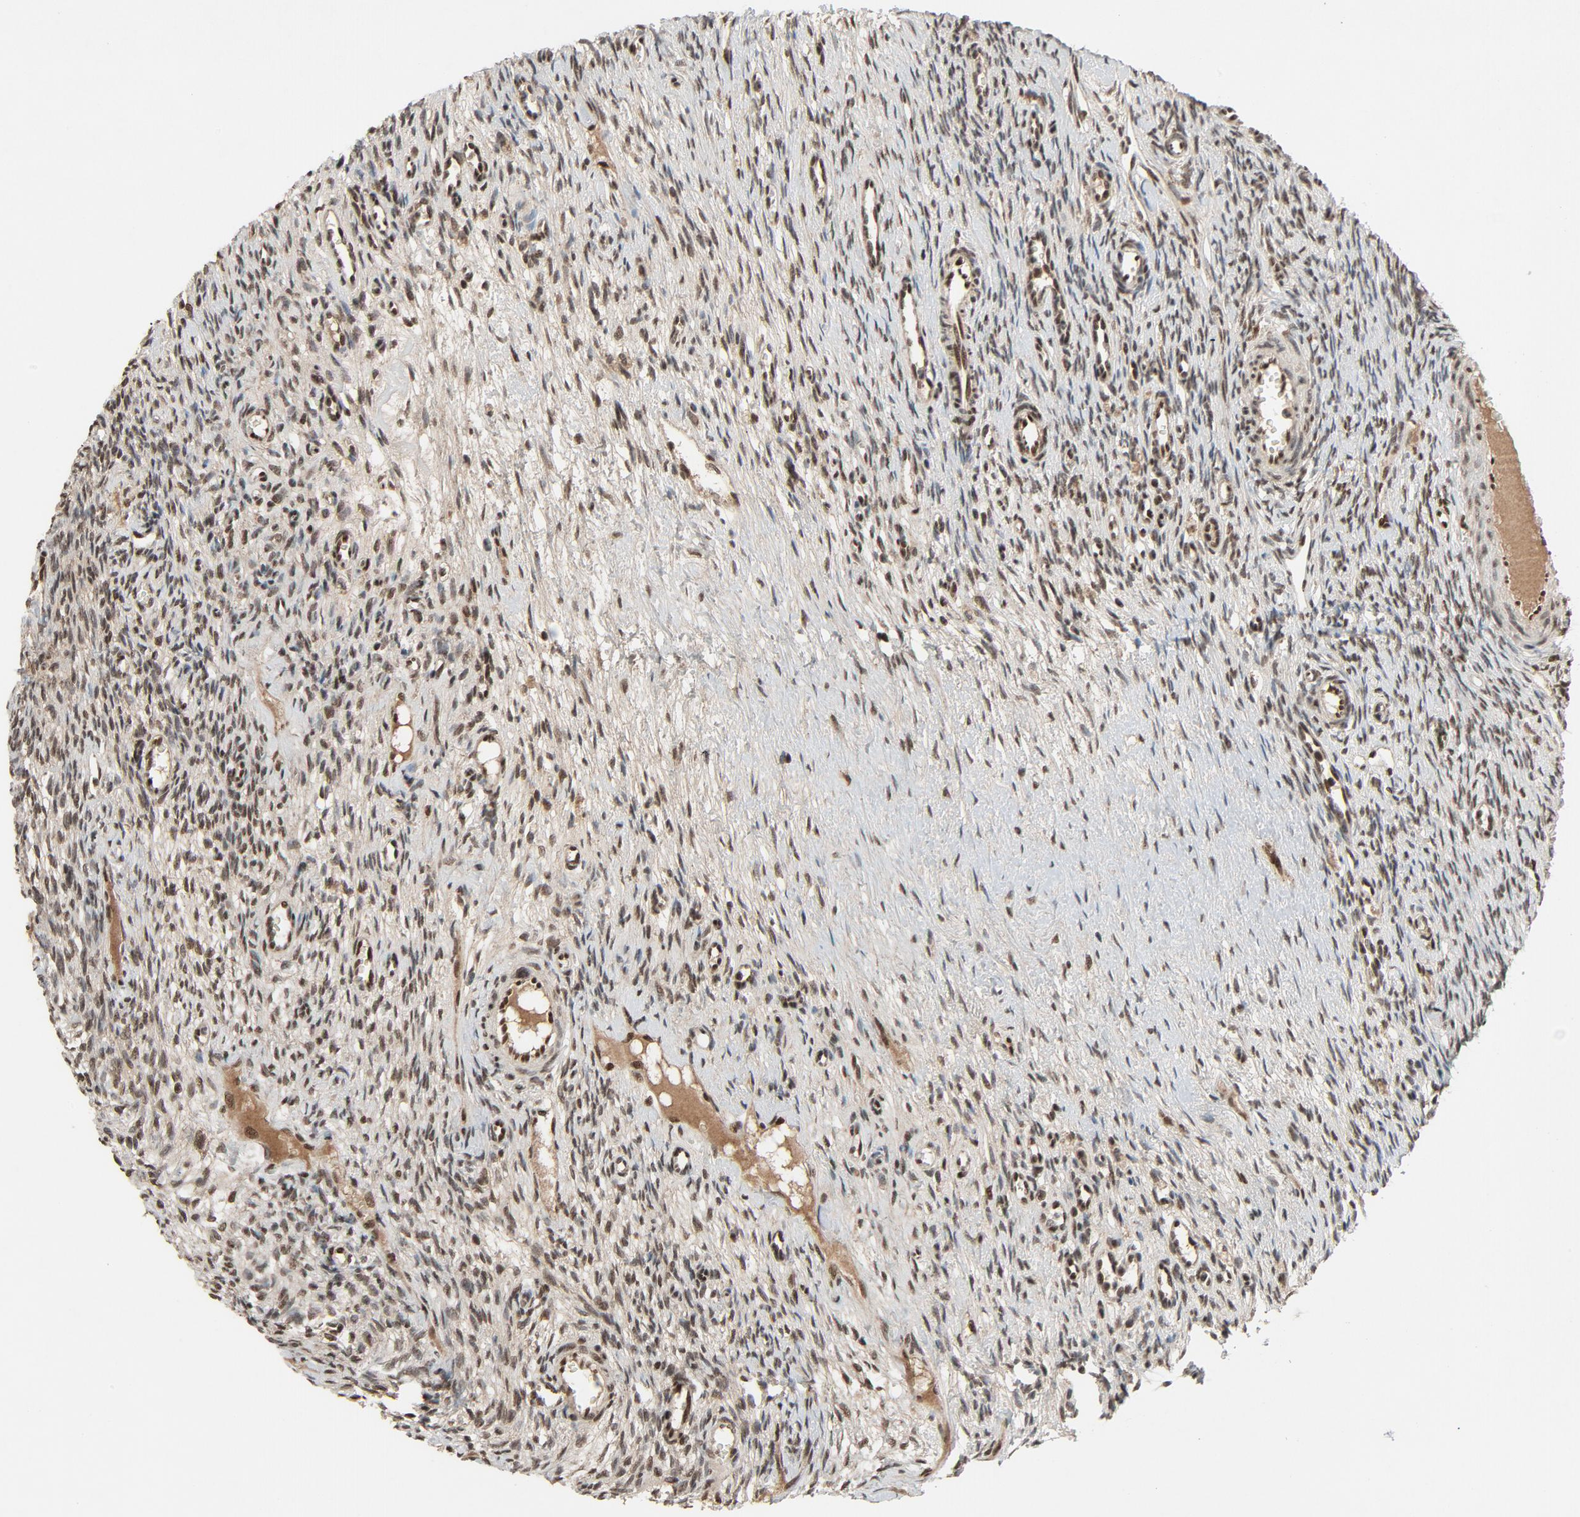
{"staining": {"intensity": "moderate", "quantity": ">75%", "location": "nuclear"}, "tissue": "ovary", "cell_type": "Ovarian stroma cells", "image_type": "normal", "snomed": [{"axis": "morphology", "description": "Normal tissue, NOS"}, {"axis": "topography", "description": "Ovary"}], "caption": "A high-resolution micrograph shows IHC staining of normal ovary, which exhibits moderate nuclear expression in about >75% of ovarian stroma cells. (DAB IHC, brown staining for protein, blue staining for nuclei).", "gene": "SMARCD1", "patient": {"sex": "female", "age": 33}}